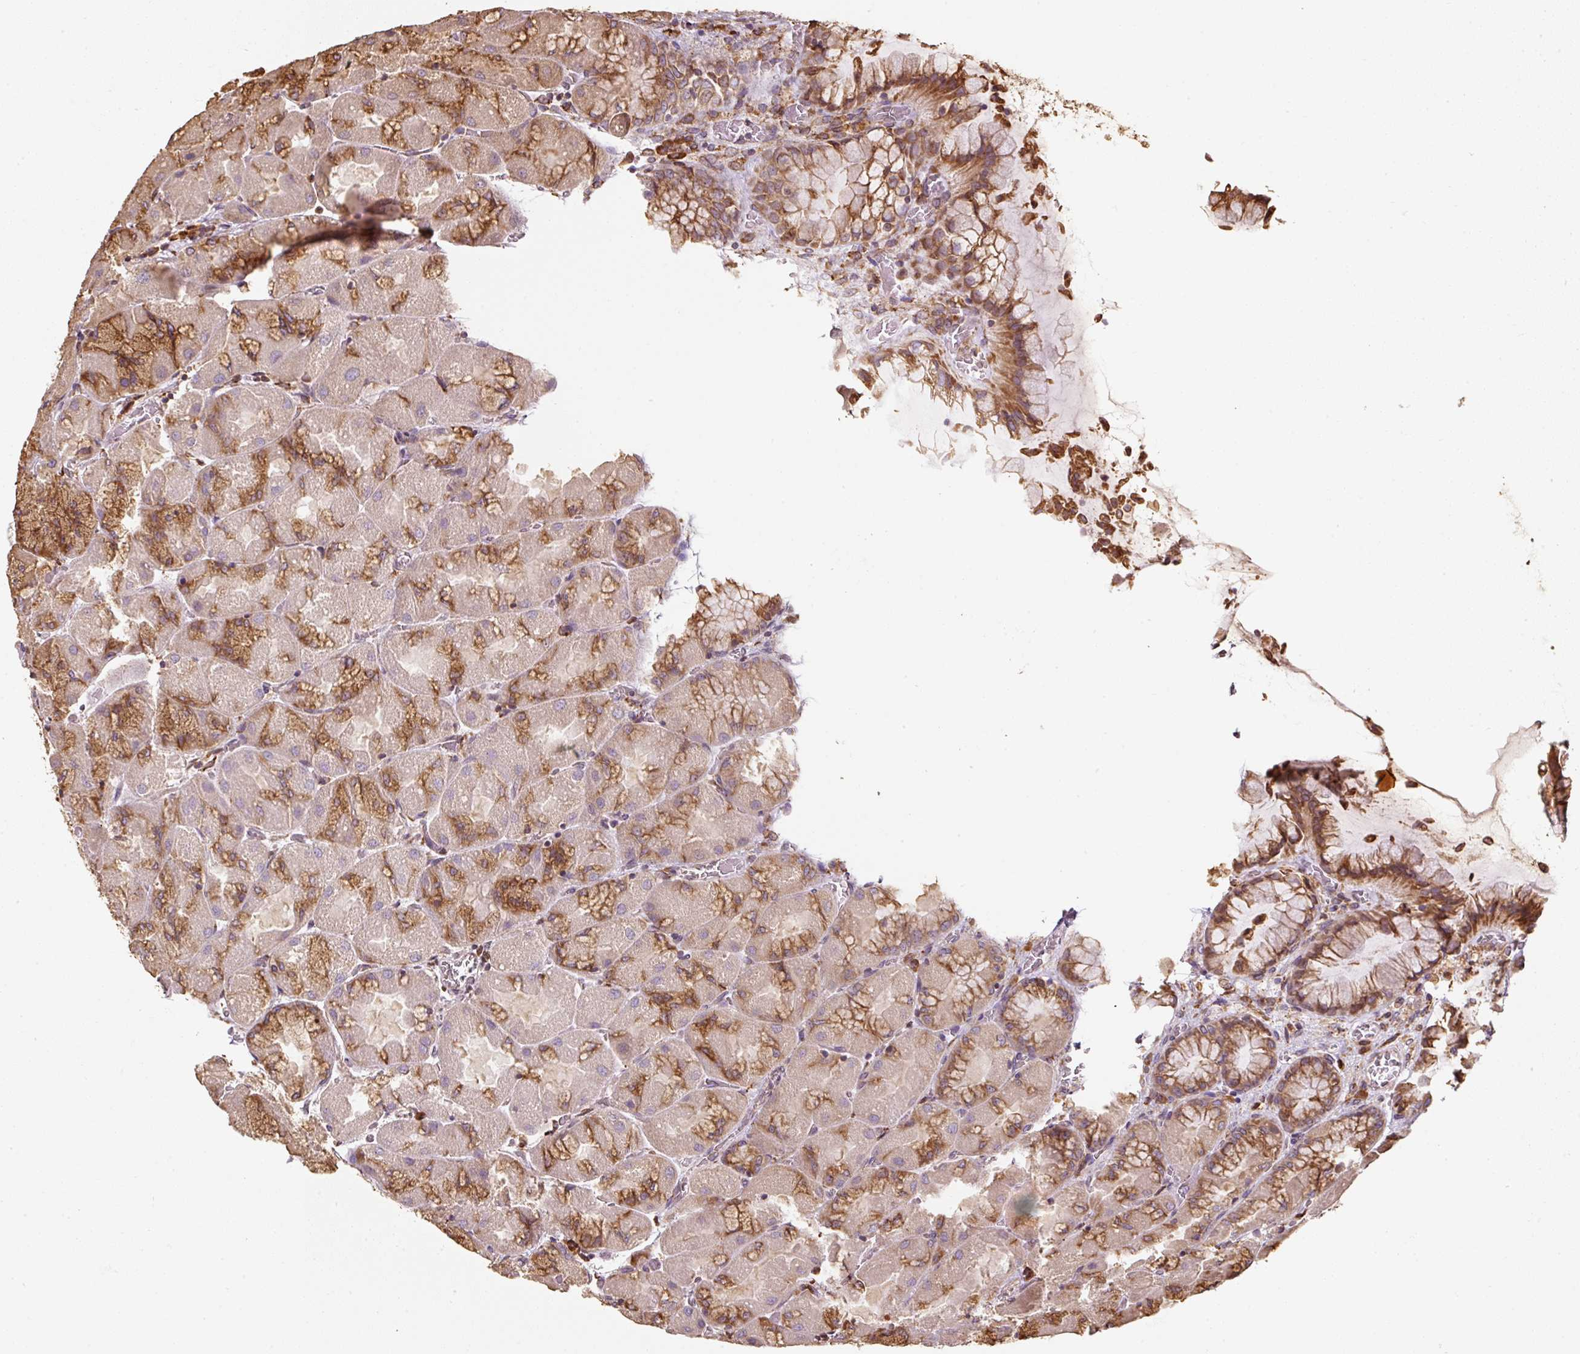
{"staining": {"intensity": "strong", "quantity": "25%-75%", "location": "cytoplasmic/membranous"}, "tissue": "stomach", "cell_type": "Glandular cells", "image_type": "normal", "snomed": [{"axis": "morphology", "description": "Normal tissue, NOS"}, {"axis": "topography", "description": "Stomach"}], "caption": "Protein positivity by immunohistochemistry exhibits strong cytoplasmic/membranous positivity in about 25%-75% of glandular cells in normal stomach.", "gene": "PRKCSH", "patient": {"sex": "female", "age": 61}}